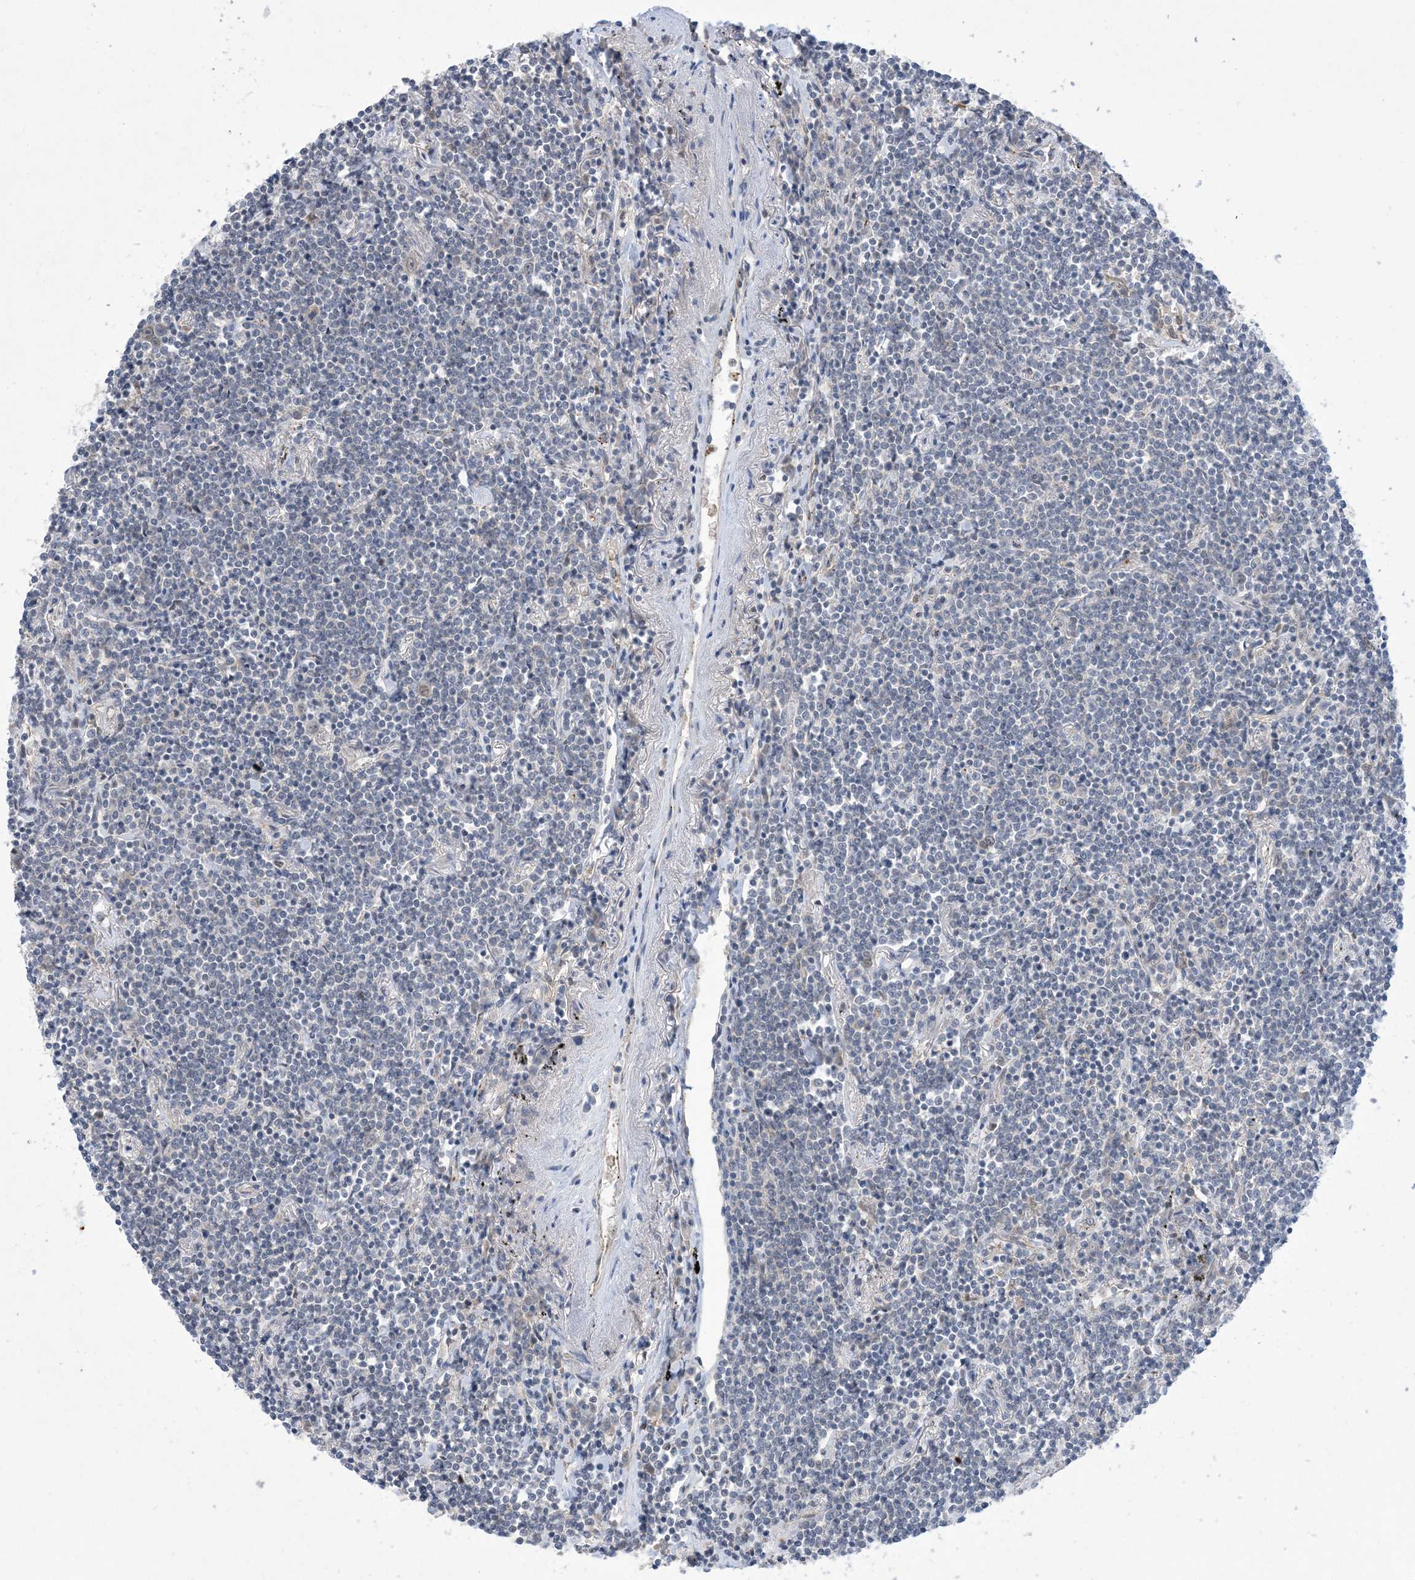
{"staining": {"intensity": "negative", "quantity": "none", "location": "none"}, "tissue": "lymphoma", "cell_type": "Tumor cells", "image_type": "cancer", "snomed": [{"axis": "morphology", "description": "Malignant lymphoma, non-Hodgkin's type, Low grade"}, {"axis": "topography", "description": "Lung"}], "caption": "Tumor cells show no significant protein expression in low-grade malignant lymphoma, non-Hodgkin's type.", "gene": "EHBP1", "patient": {"sex": "female", "age": 71}}